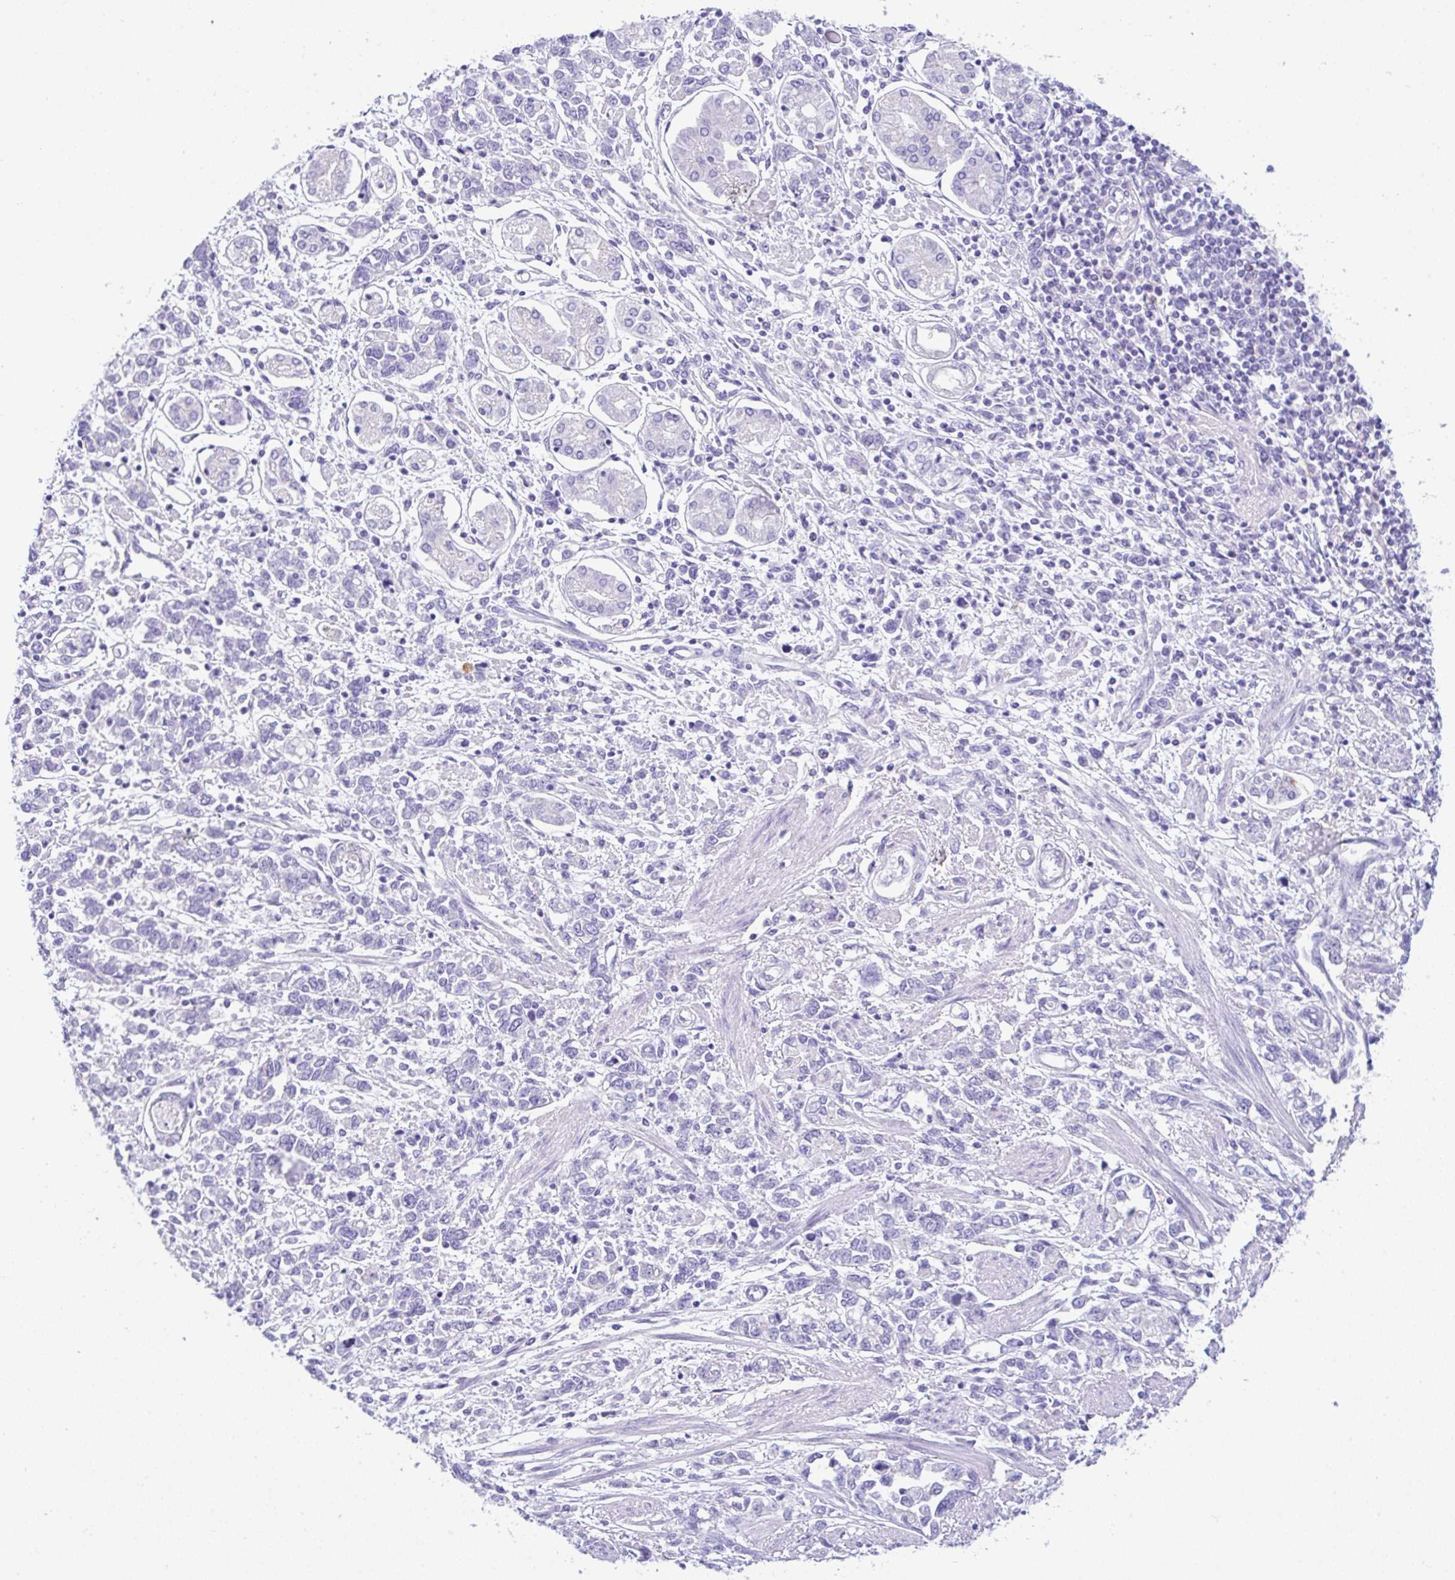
{"staining": {"intensity": "negative", "quantity": "none", "location": "none"}, "tissue": "stomach cancer", "cell_type": "Tumor cells", "image_type": "cancer", "snomed": [{"axis": "morphology", "description": "Adenocarcinoma, NOS"}, {"axis": "topography", "description": "Stomach"}], "caption": "This is an immunohistochemistry photomicrograph of human stomach cancer. There is no positivity in tumor cells.", "gene": "RRM2", "patient": {"sex": "female", "age": 76}}